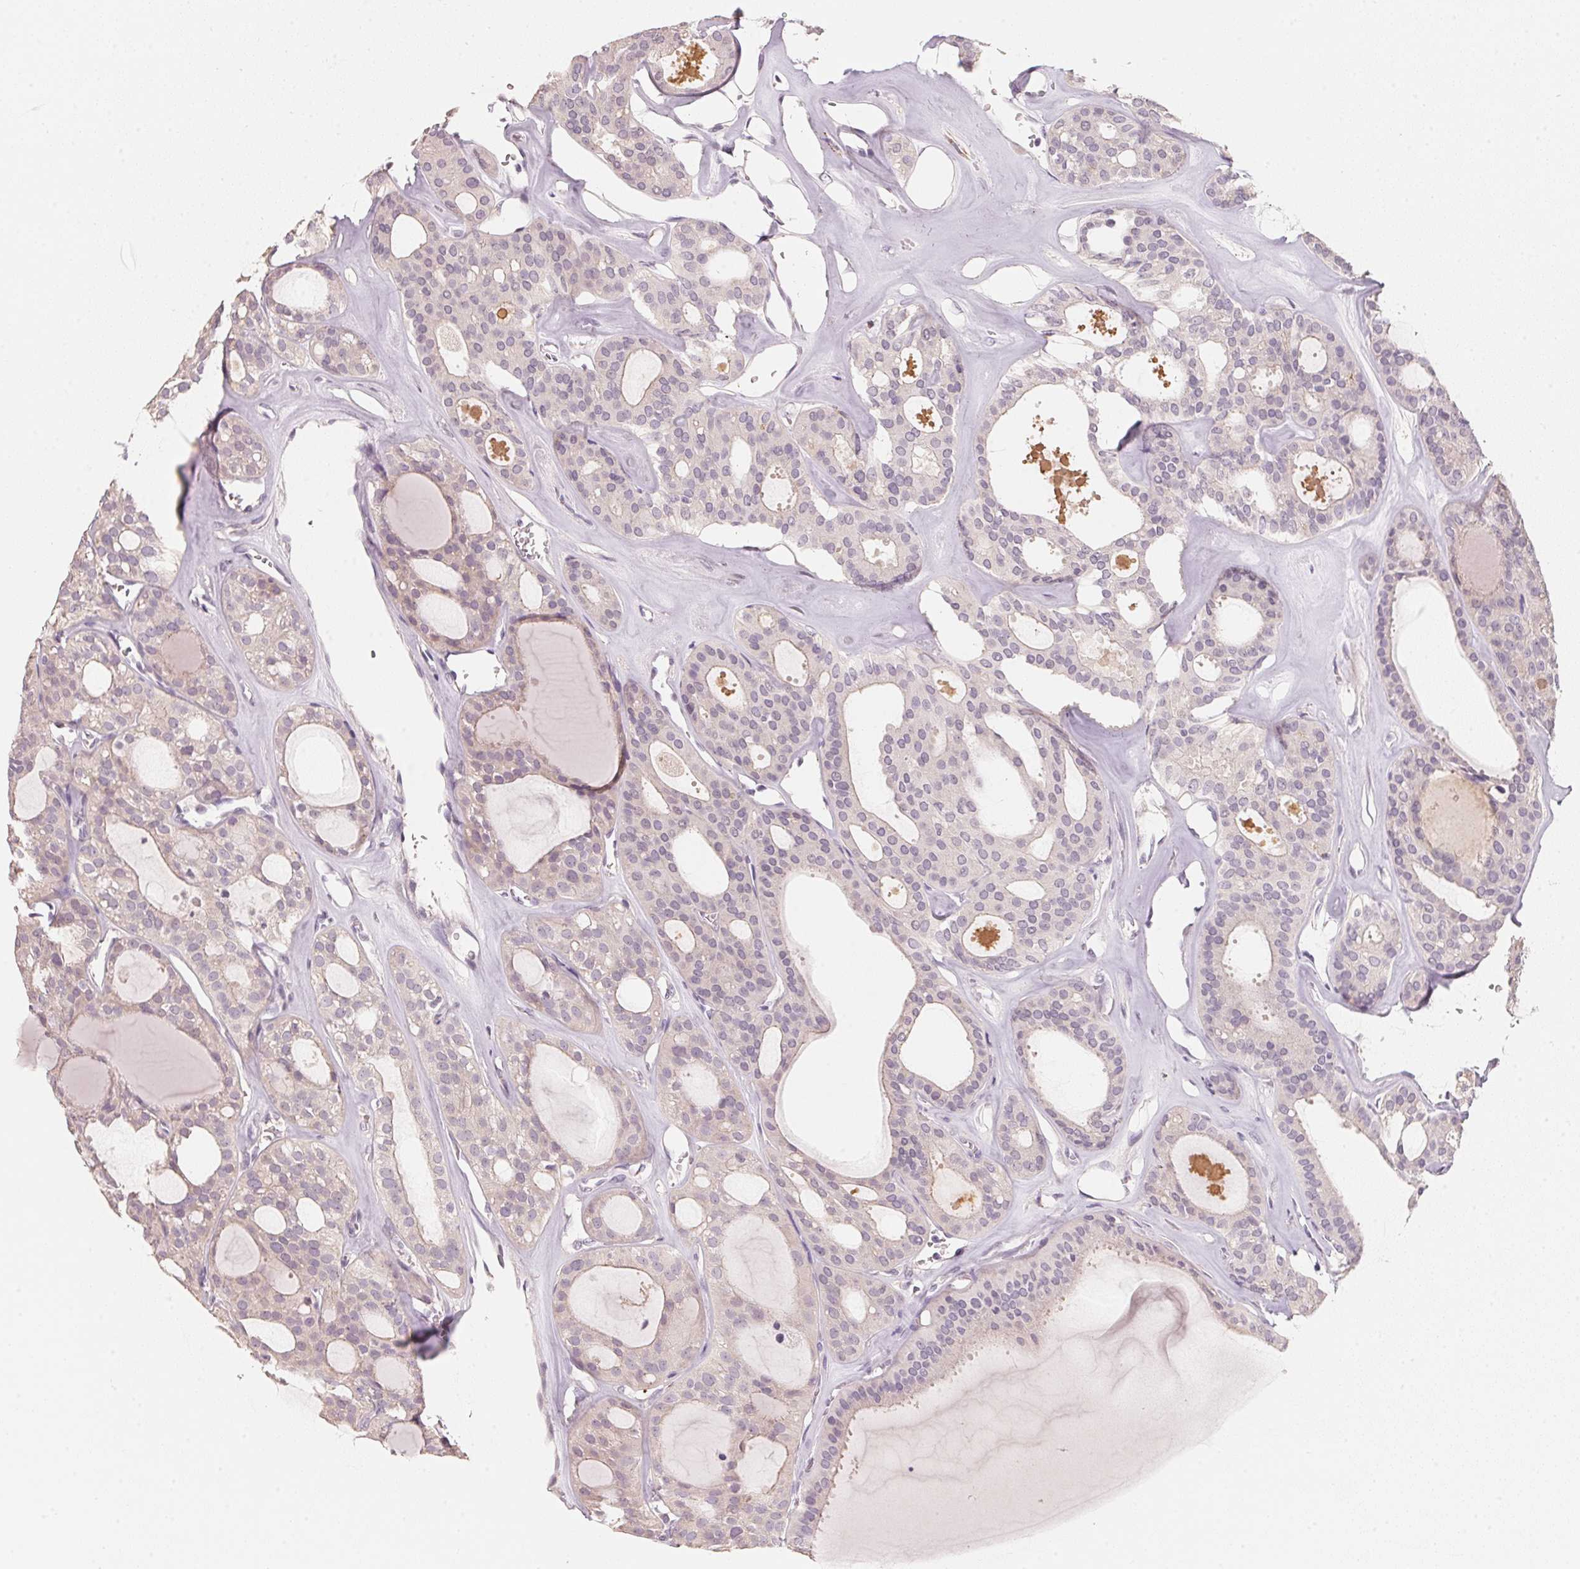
{"staining": {"intensity": "negative", "quantity": "none", "location": "none"}, "tissue": "thyroid cancer", "cell_type": "Tumor cells", "image_type": "cancer", "snomed": [{"axis": "morphology", "description": "Follicular adenoma carcinoma, NOS"}, {"axis": "topography", "description": "Thyroid gland"}], "caption": "Tumor cells show no significant protein positivity in thyroid cancer (follicular adenoma carcinoma).", "gene": "TREH", "patient": {"sex": "male", "age": 75}}